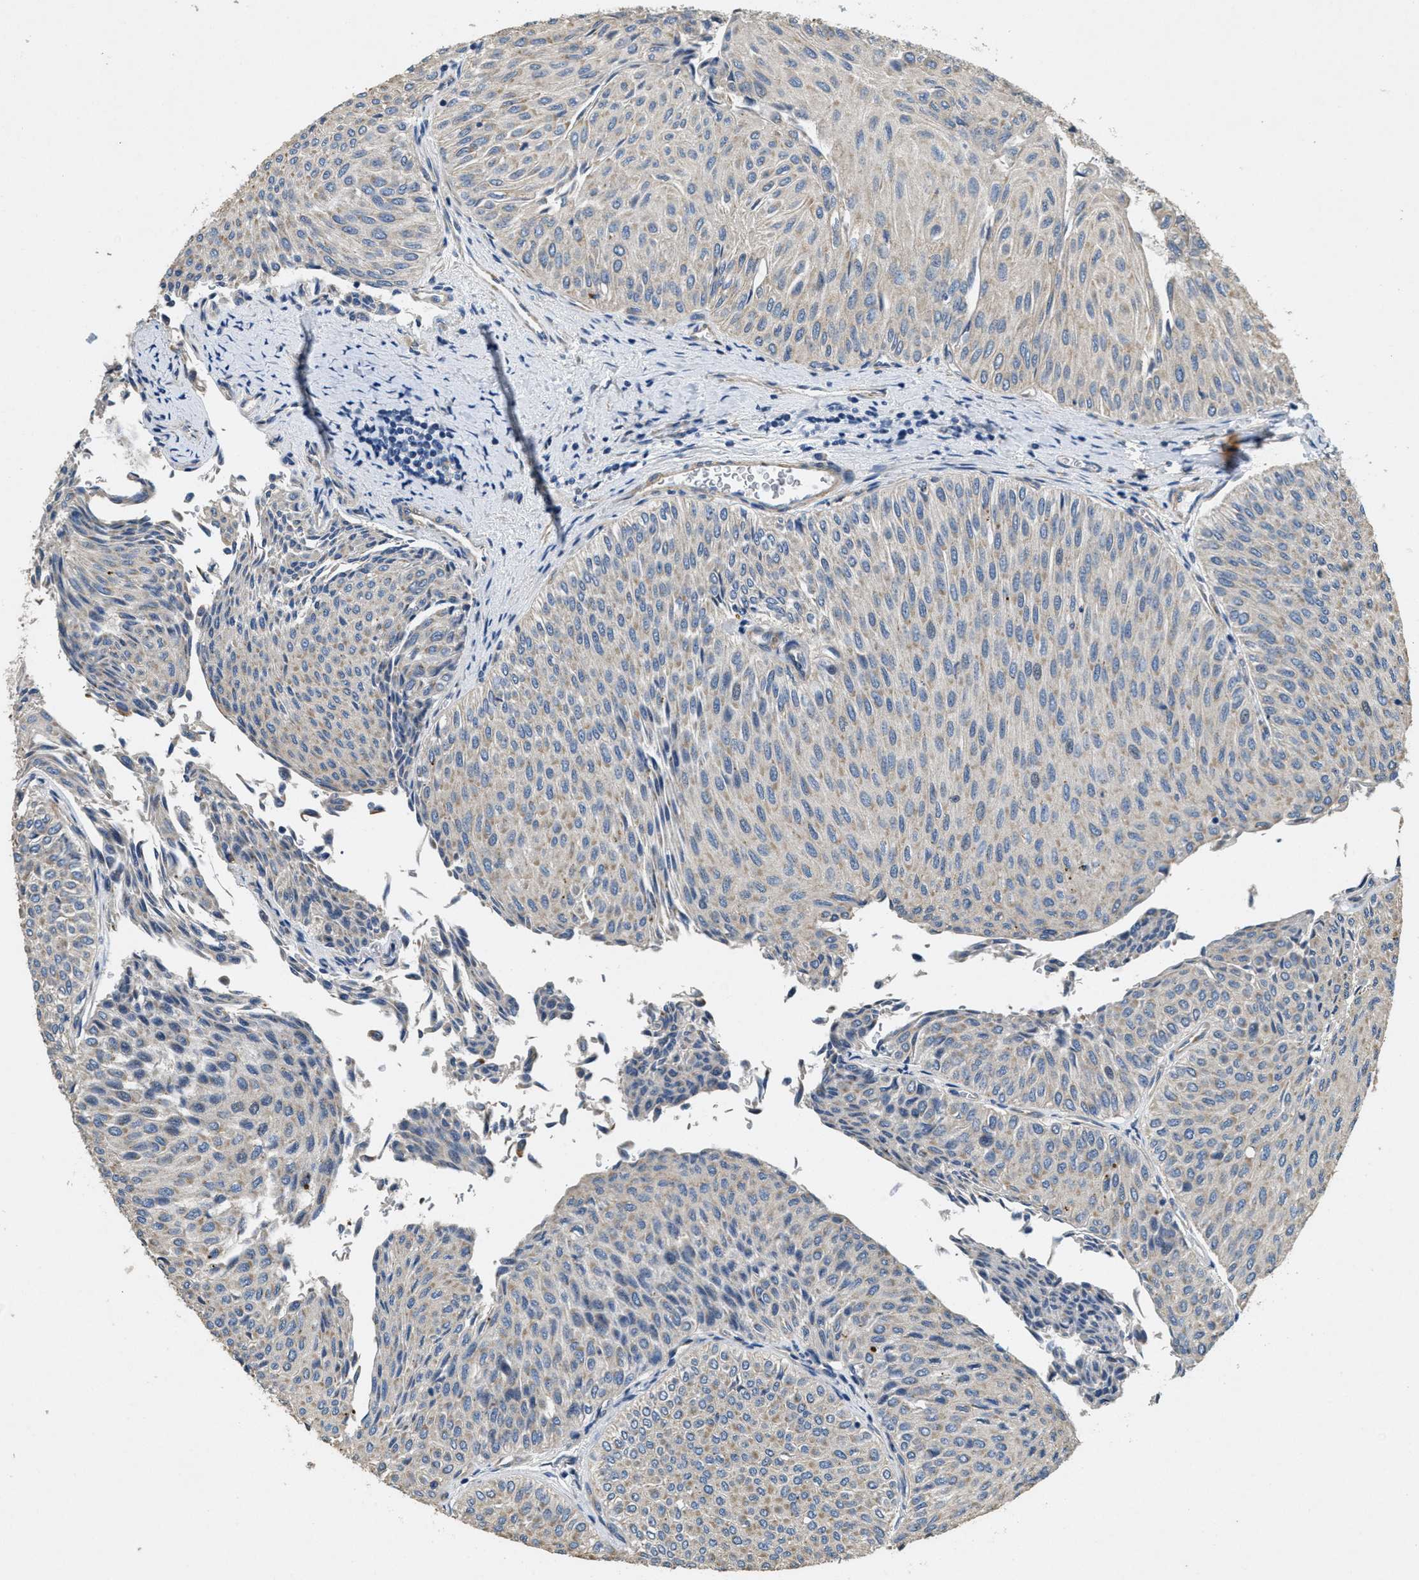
{"staining": {"intensity": "weak", "quantity": "25%-75%", "location": "cytoplasmic/membranous"}, "tissue": "urothelial cancer", "cell_type": "Tumor cells", "image_type": "cancer", "snomed": [{"axis": "morphology", "description": "Urothelial carcinoma, Low grade"}, {"axis": "topography", "description": "Urinary bladder"}], "caption": "DAB immunohistochemical staining of human urothelial carcinoma (low-grade) shows weak cytoplasmic/membranous protein staining in about 25%-75% of tumor cells.", "gene": "TOMM70", "patient": {"sex": "male", "age": 78}}